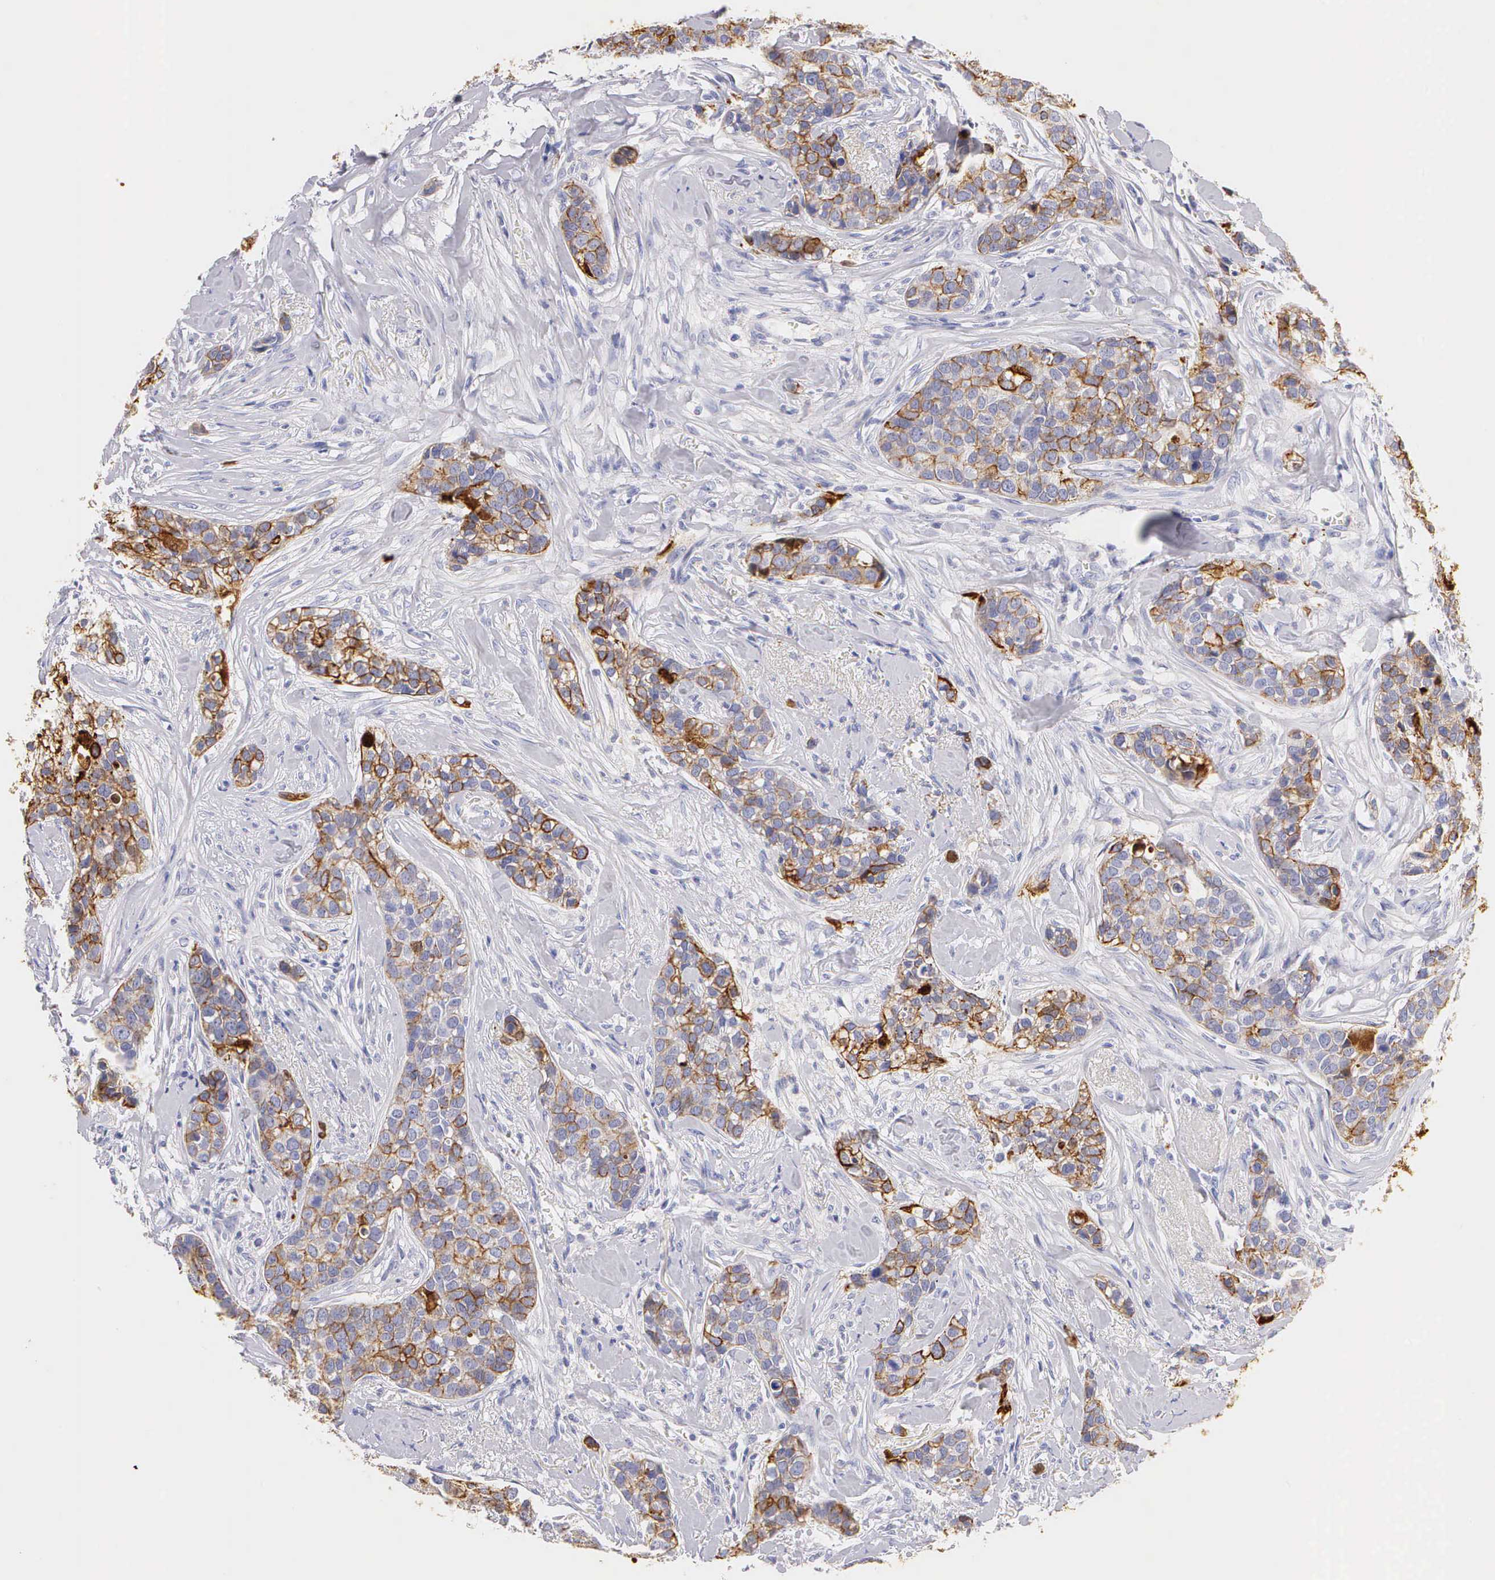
{"staining": {"intensity": "moderate", "quantity": "25%-75%", "location": "cytoplasmic/membranous"}, "tissue": "breast cancer", "cell_type": "Tumor cells", "image_type": "cancer", "snomed": [{"axis": "morphology", "description": "Duct carcinoma"}, {"axis": "topography", "description": "Breast"}], "caption": "Moderate cytoplasmic/membranous protein staining is seen in about 25%-75% of tumor cells in breast intraductal carcinoma.", "gene": "KRT17", "patient": {"sex": "female", "age": 91}}